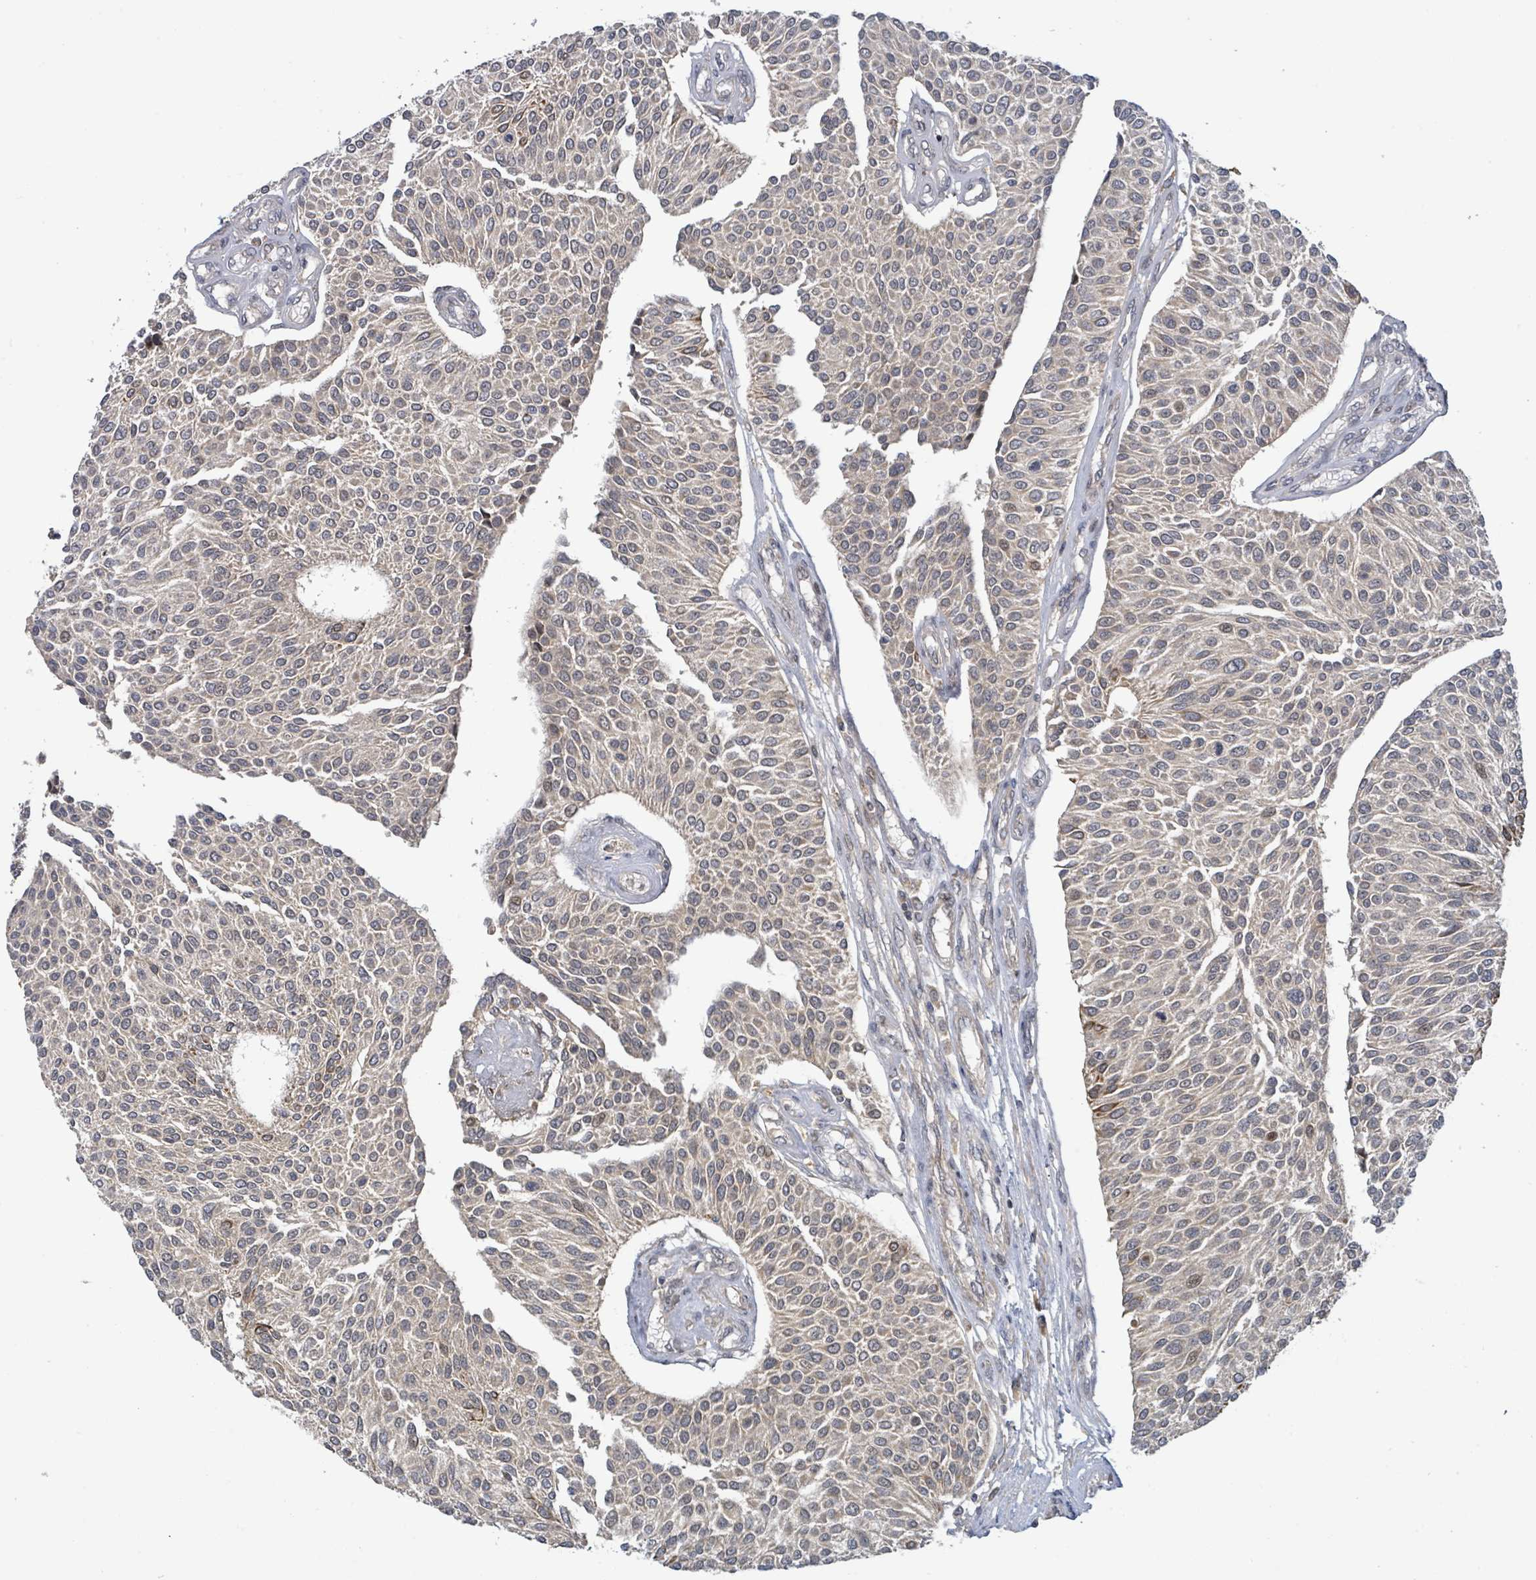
{"staining": {"intensity": "weak", "quantity": "<25%", "location": "cytoplasmic/membranous"}, "tissue": "urothelial cancer", "cell_type": "Tumor cells", "image_type": "cancer", "snomed": [{"axis": "morphology", "description": "Urothelial carcinoma, NOS"}, {"axis": "topography", "description": "Urinary bladder"}], "caption": "High power microscopy photomicrograph of an IHC micrograph of urothelial cancer, revealing no significant positivity in tumor cells.", "gene": "ITGA11", "patient": {"sex": "male", "age": 55}}